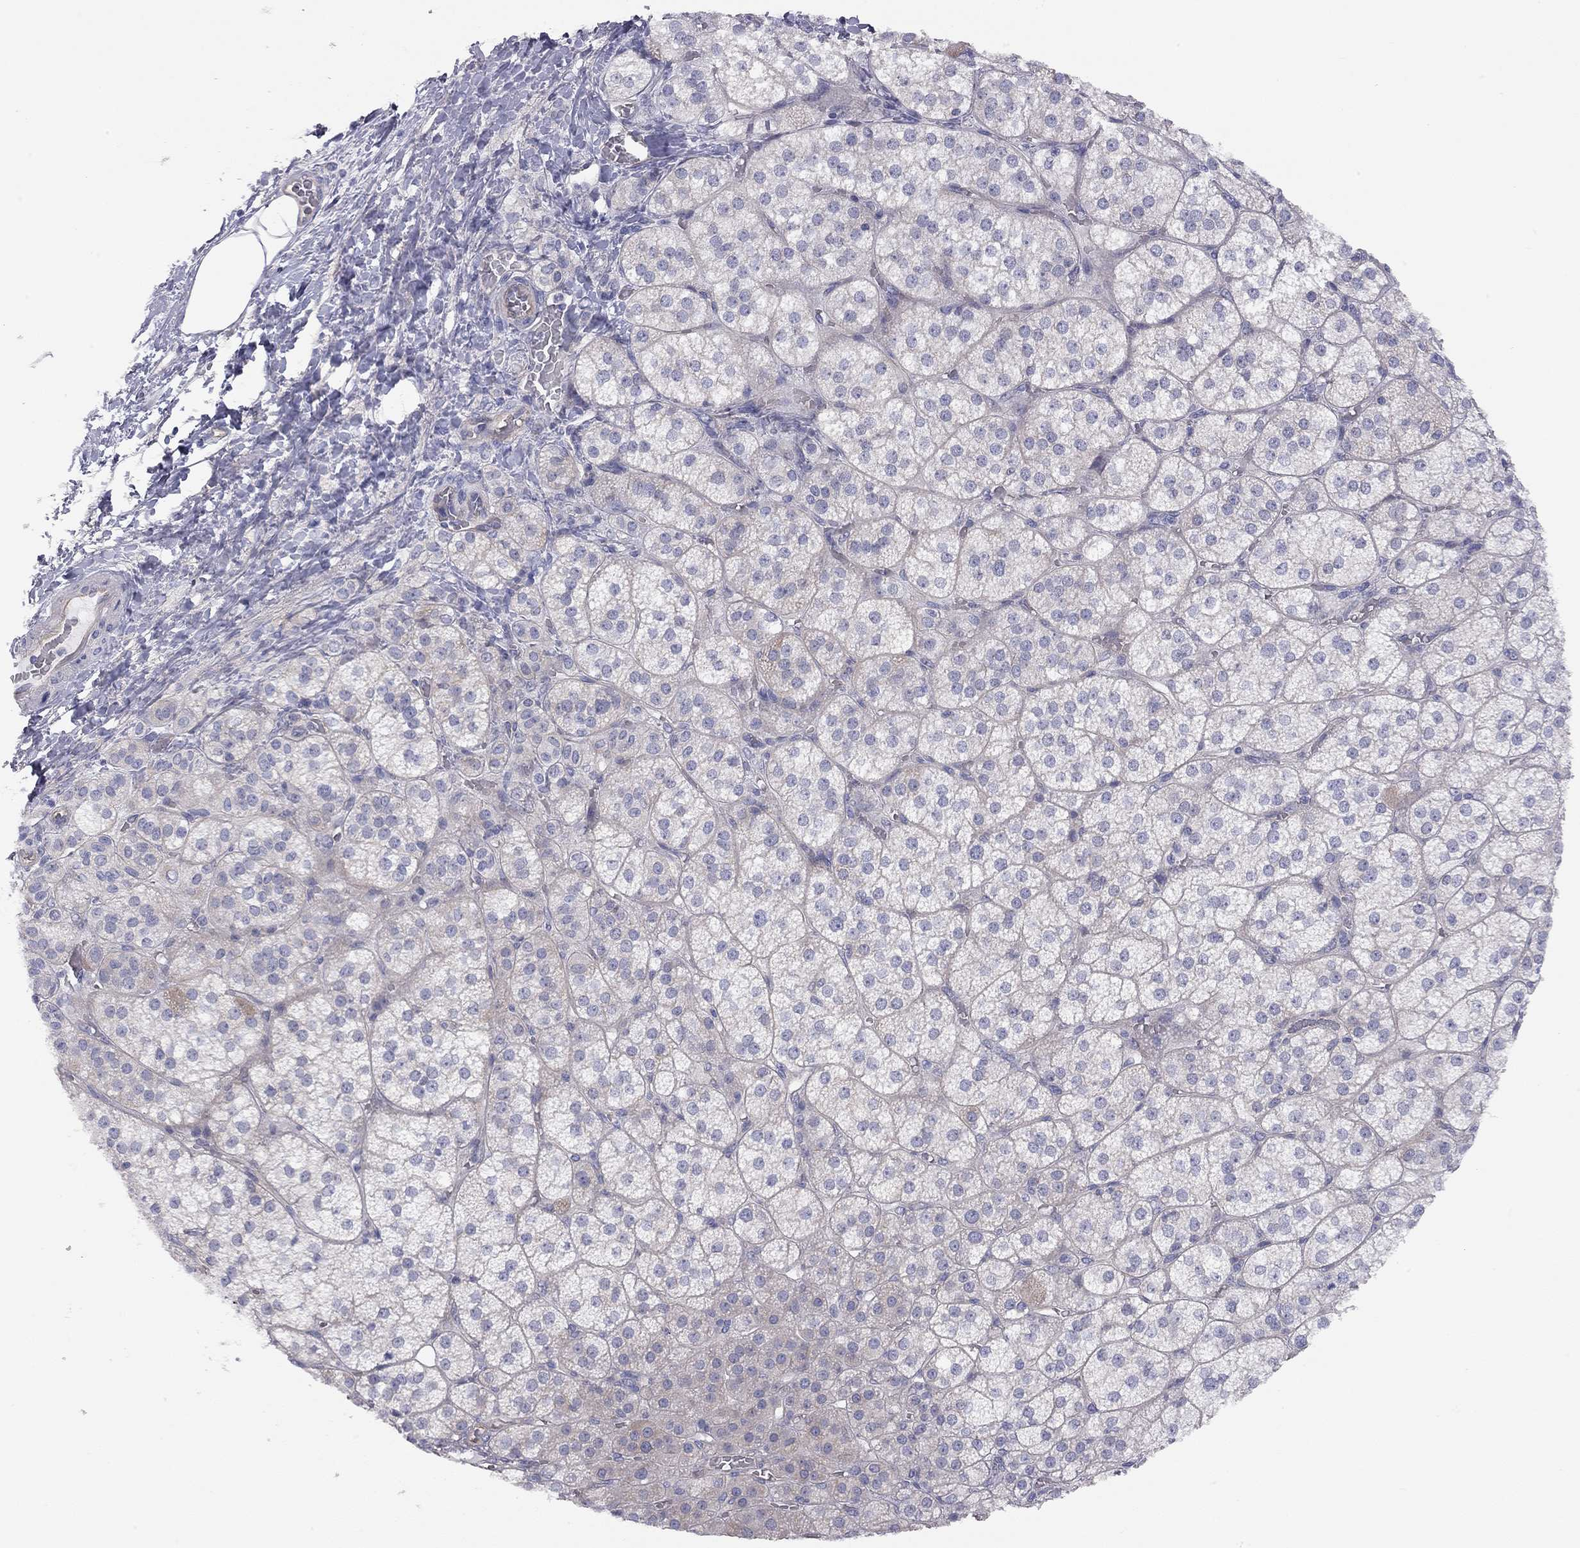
{"staining": {"intensity": "weak", "quantity": "<25%", "location": "cytoplasmic/membranous"}, "tissue": "adrenal gland", "cell_type": "Glandular cells", "image_type": "normal", "snomed": [{"axis": "morphology", "description": "Normal tissue, NOS"}, {"axis": "topography", "description": "Adrenal gland"}], "caption": "Human adrenal gland stained for a protein using immunohistochemistry (IHC) displays no positivity in glandular cells.", "gene": "GPRC5B", "patient": {"sex": "female", "age": 60}}